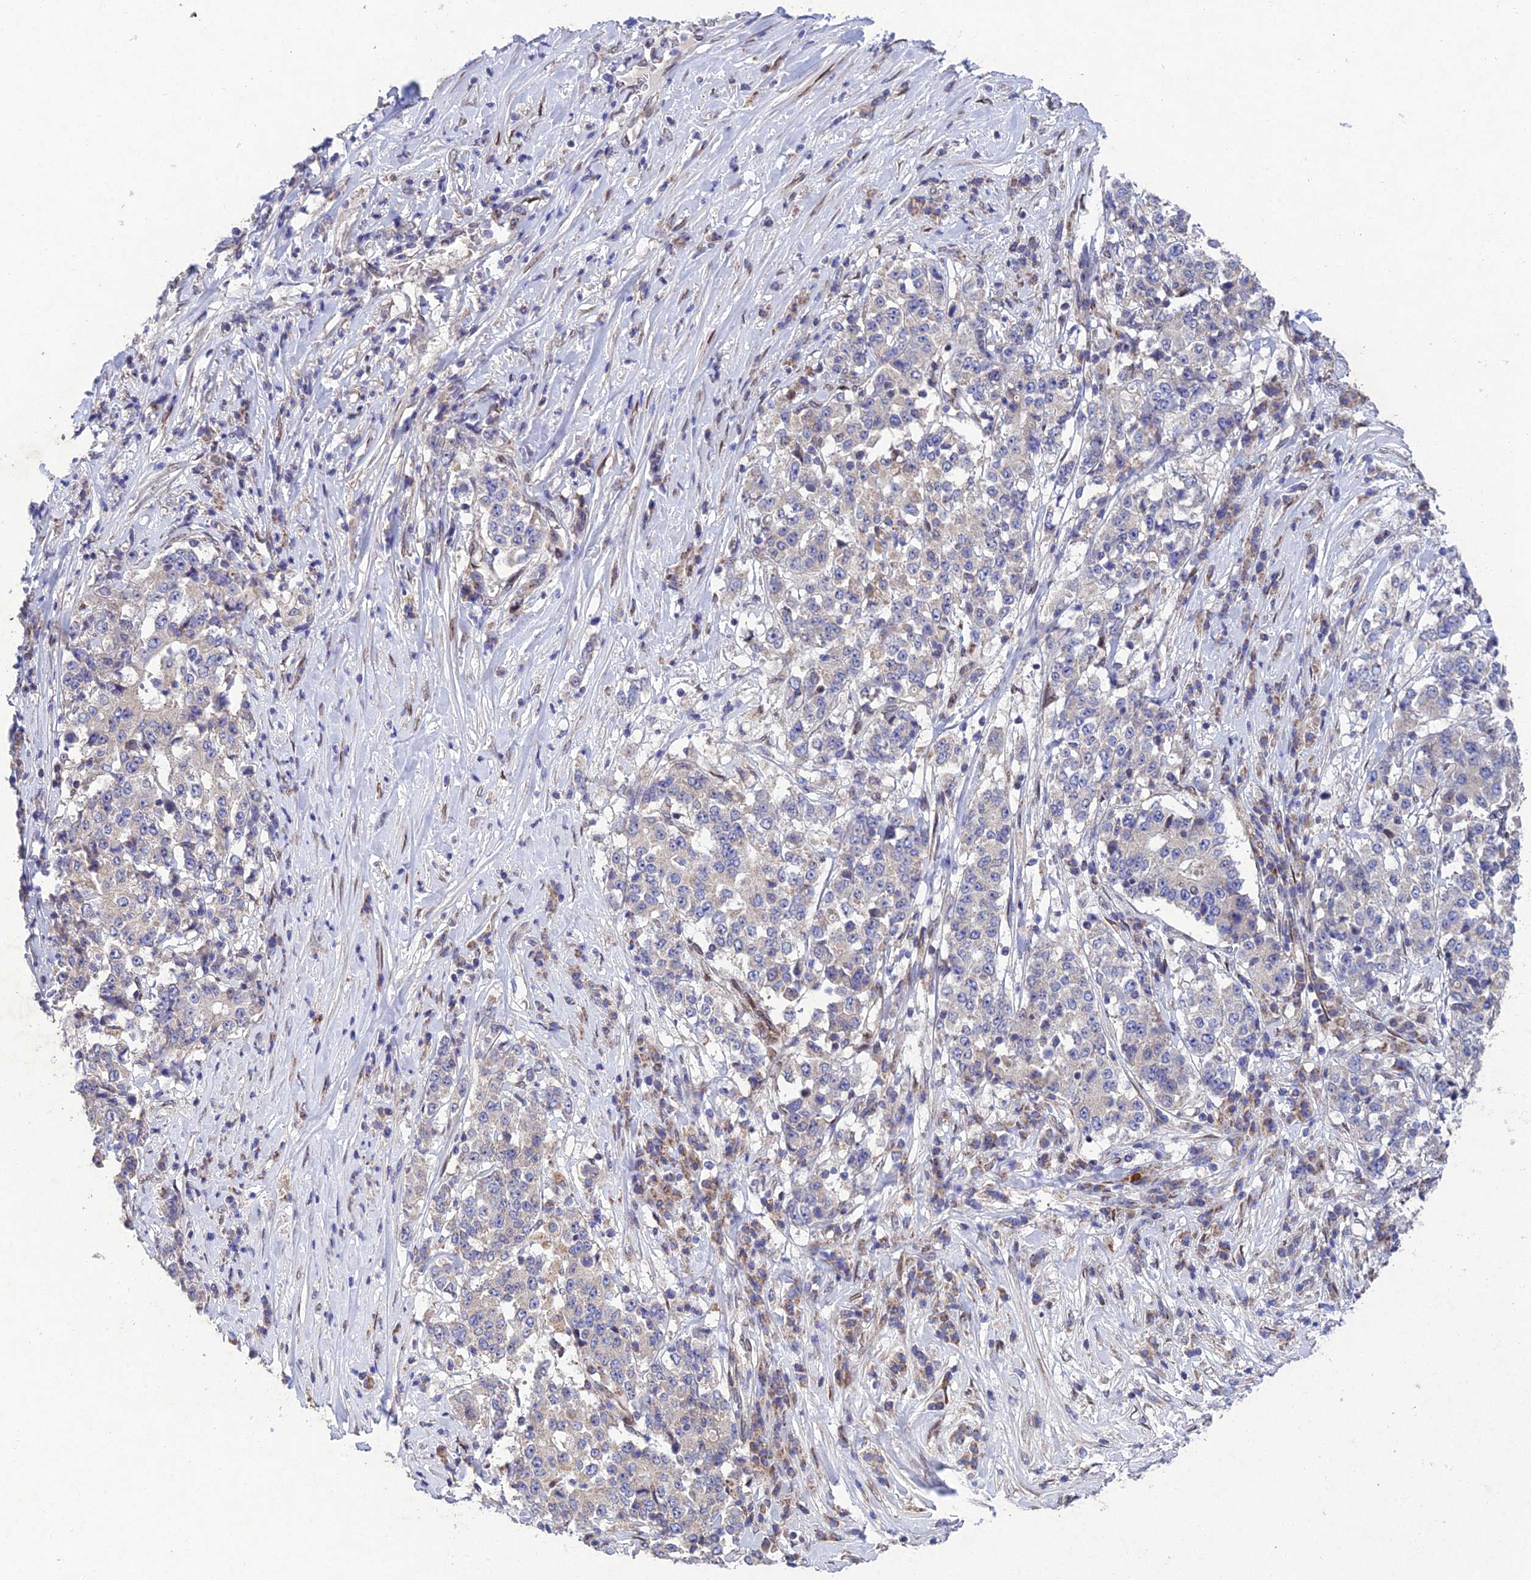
{"staining": {"intensity": "negative", "quantity": "none", "location": "none"}, "tissue": "stomach cancer", "cell_type": "Tumor cells", "image_type": "cancer", "snomed": [{"axis": "morphology", "description": "Adenocarcinoma, NOS"}, {"axis": "topography", "description": "Stomach"}], "caption": "This photomicrograph is of adenocarcinoma (stomach) stained with IHC to label a protein in brown with the nuclei are counter-stained blue. There is no positivity in tumor cells.", "gene": "MGAT2", "patient": {"sex": "male", "age": 59}}